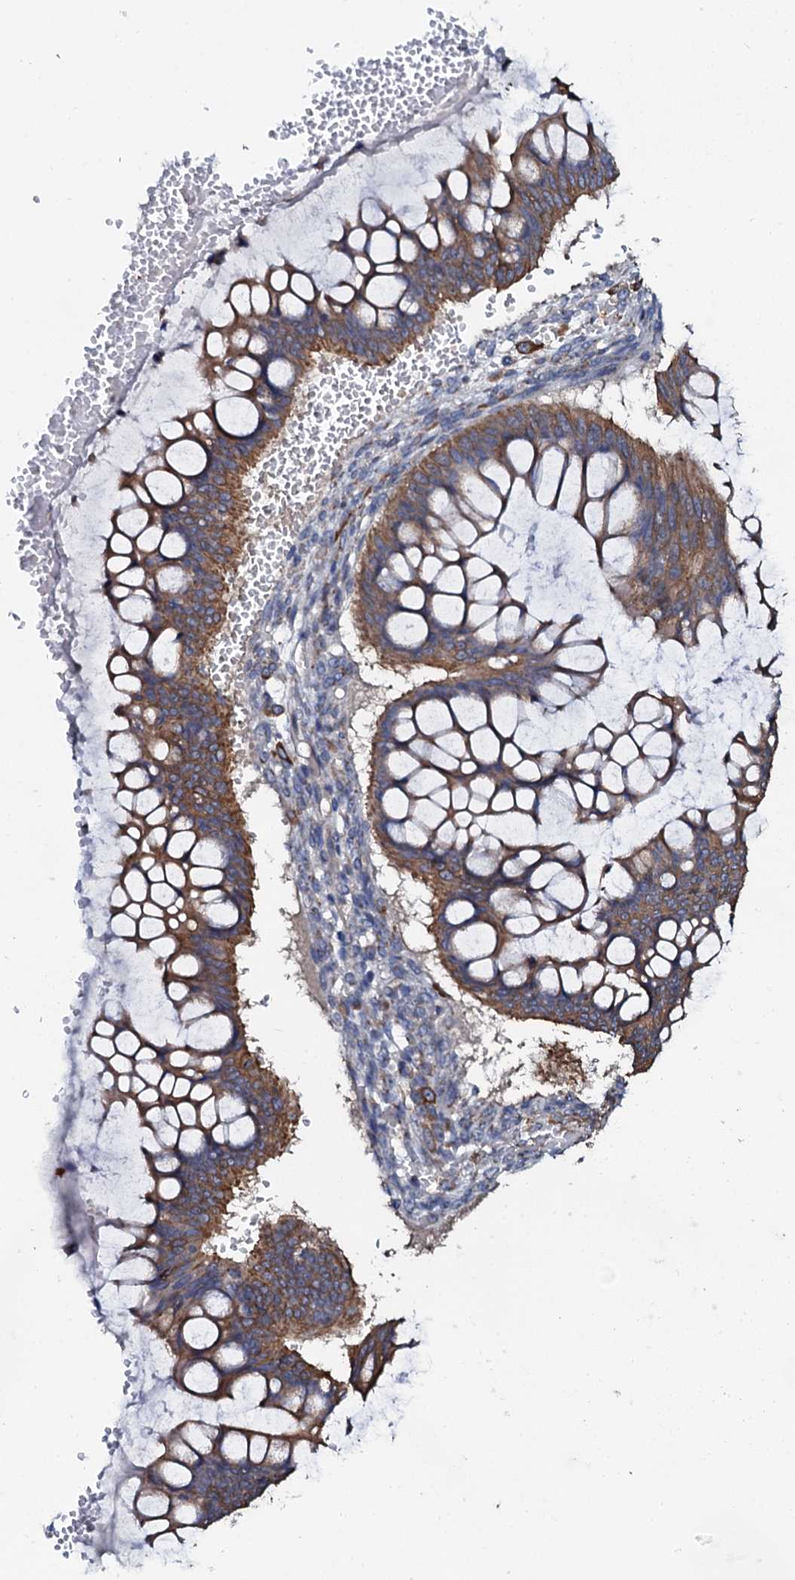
{"staining": {"intensity": "moderate", "quantity": ">75%", "location": "cytoplasmic/membranous"}, "tissue": "ovarian cancer", "cell_type": "Tumor cells", "image_type": "cancer", "snomed": [{"axis": "morphology", "description": "Cystadenocarcinoma, mucinous, NOS"}, {"axis": "topography", "description": "Ovary"}], "caption": "Protein expression analysis of ovarian cancer shows moderate cytoplasmic/membranous expression in approximately >75% of tumor cells.", "gene": "GLCE", "patient": {"sex": "female", "age": 73}}